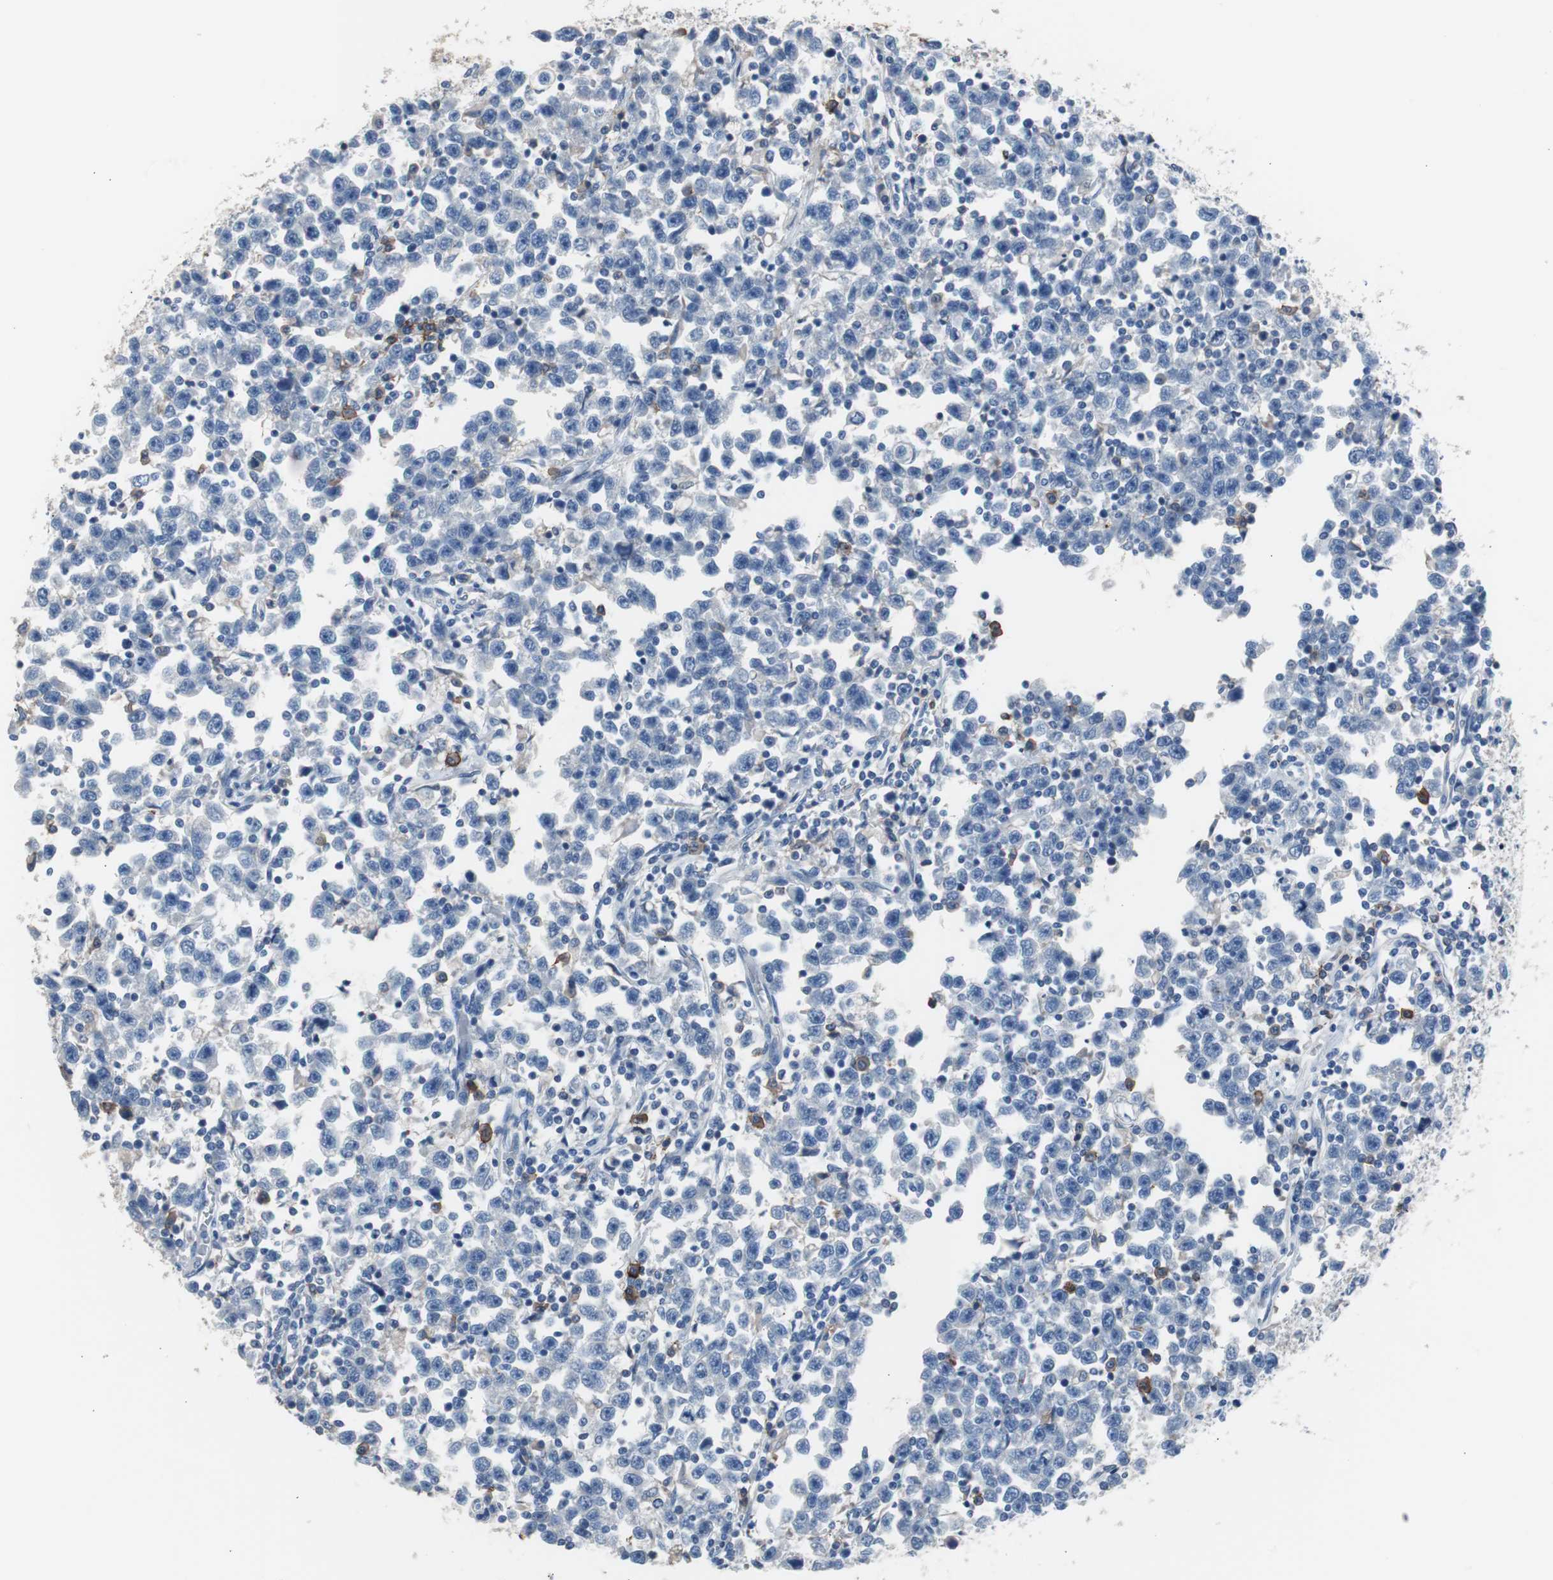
{"staining": {"intensity": "negative", "quantity": "none", "location": "none"}, "tissue": "testis cancer", "cell_type": "Tumor cells", "image_type": "cancer", "snomed": [{"axis": "morphology", "description": "Seminoma, NOS"}, {"axis": "topography", "description": "Testis"}], "caption": "There is no significant expression in tumor cells of testis seminoma.", "gene": "FCGR2B", "patient": {"sex": "male", "age": 43}}